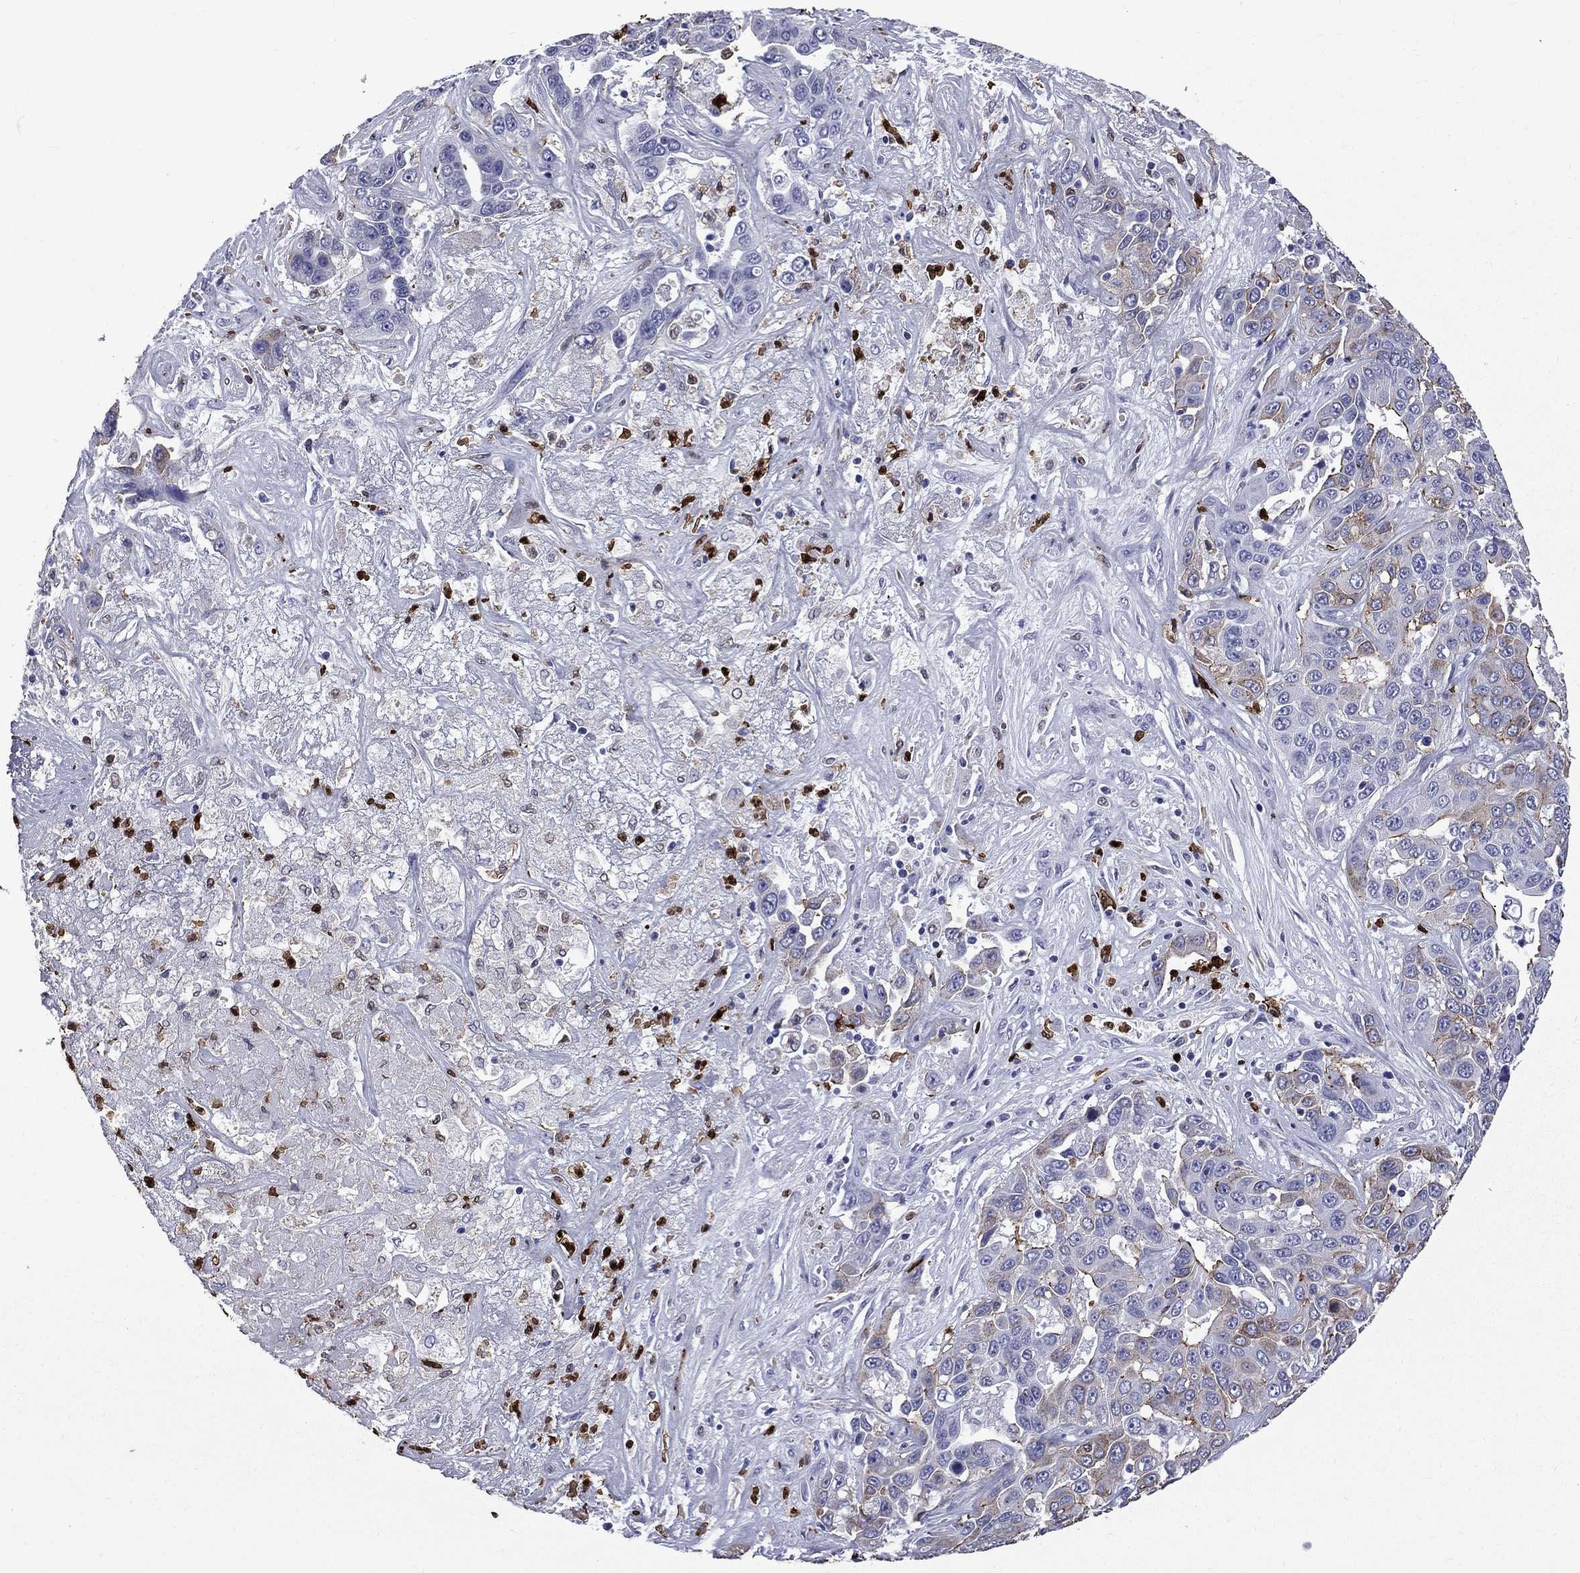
{"staining": {"intensity": "moderate", "quantity": "<25%", "location": "cytoplasmic/membranous"}, "tissue": "liver cancer", "cell_type": "Tumor cells", "image_type": "cancer", "snomed": [{"axis": "morphology", "description": "Cholangiocarcinoma"}, {"axis": "topography", "description": "Liver"}], "caption": "A photomicrograph of liver cancer stained for a protein exhibits moderate cytoplasmic/membranous brown staining in tumor cells. The staining was performed using DAB (3,3'-diaminobenzidine), with brown indicating positive protein expression. Nuclei are stained blue with hematoxylin.", "gene": "TRIM29", "patient": {"sex": "female", "age": 52}}